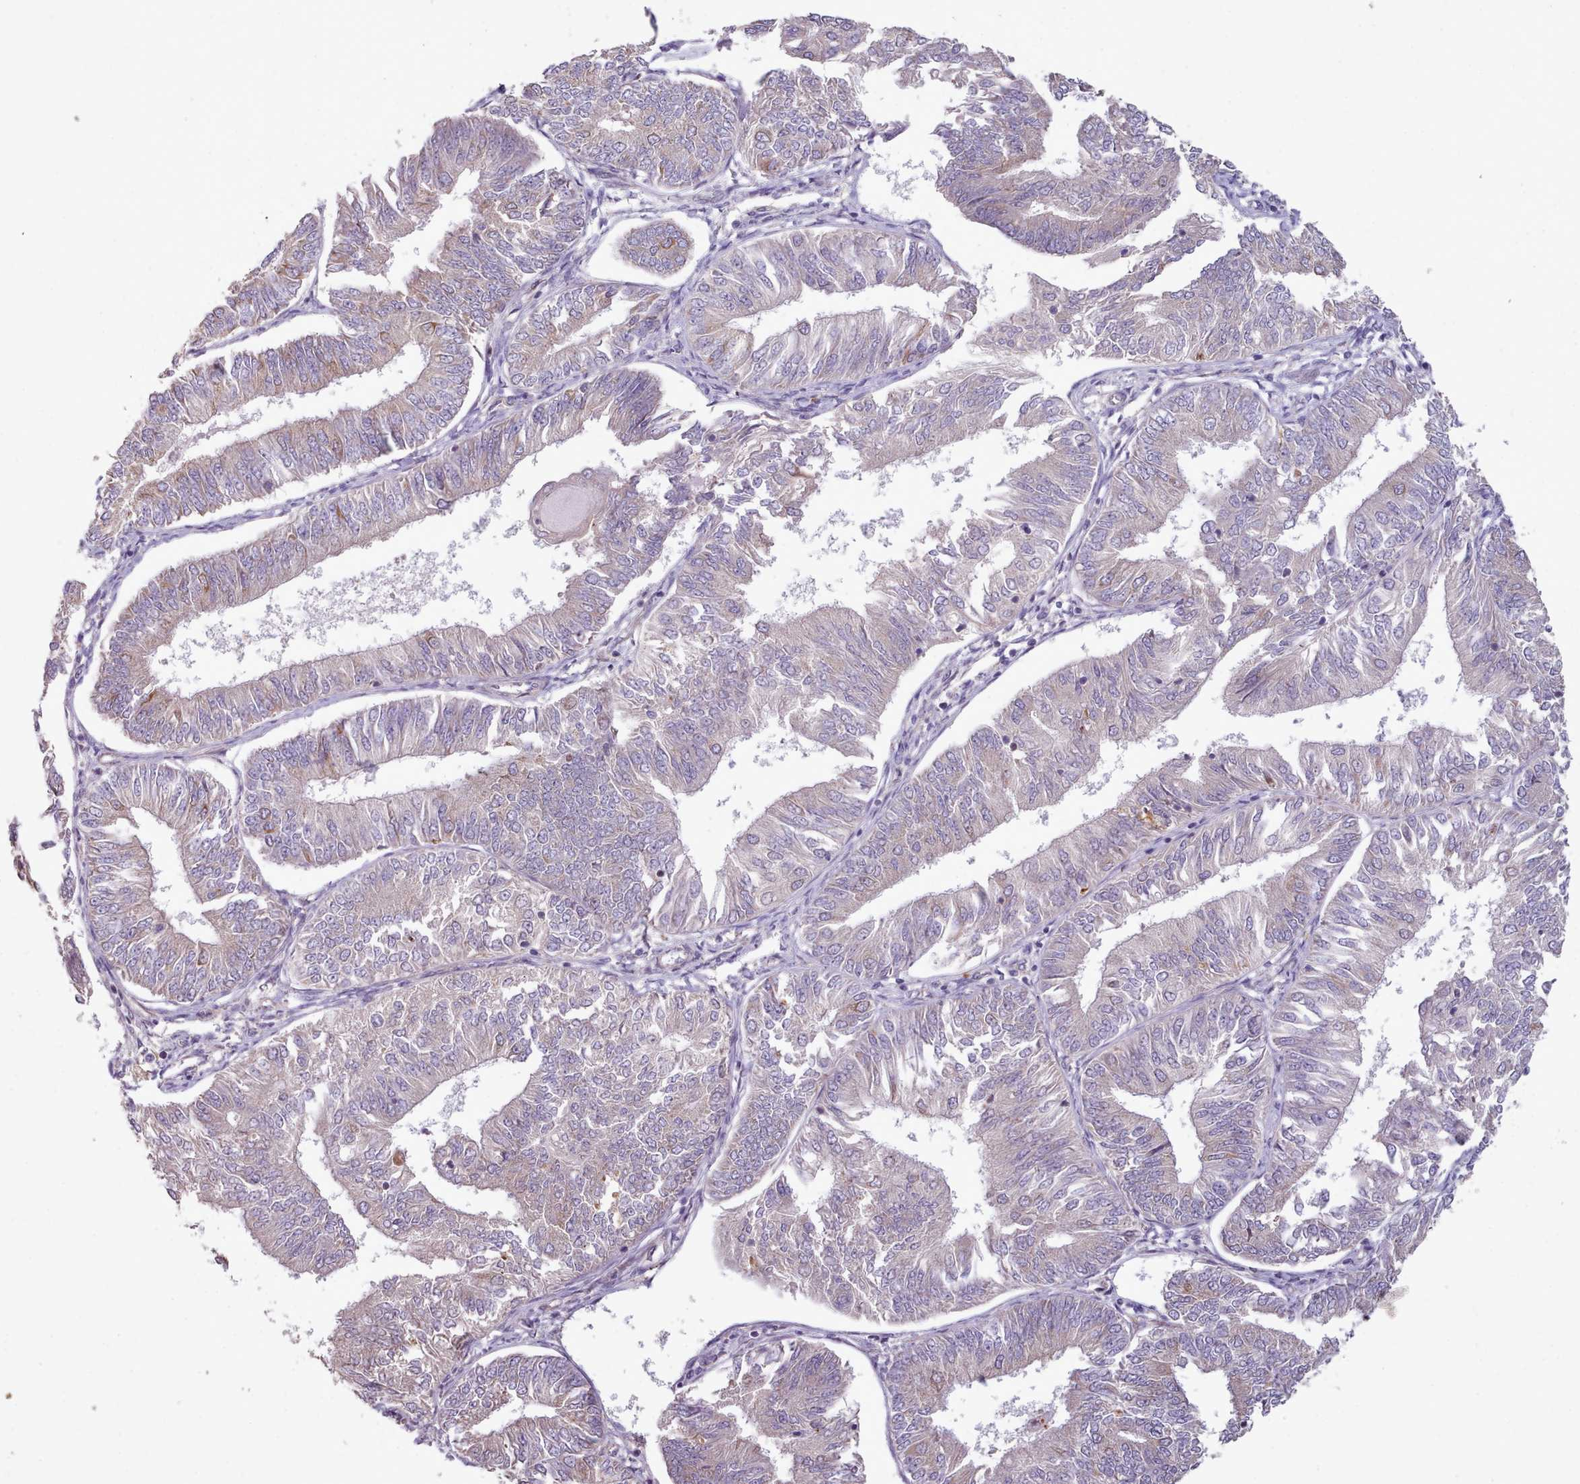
{"staining": {"intensity": "negative", "quantity": "none", "location": "none"}, "tissue": "endometrial cancer", "cell_type": "Tumor cells", "image_type": "cancer", "snomed": [{"axis": "morphology", "description": "Adenocarcinoma, NOS"}, {"axis": "topography", "description": "Endometrium"}], "caption": "A histopathology image of human endometrial cancer (adenocarcinoma) is negative for staining in tumor cells.", "gene": "DPF1", "patient": {"sex": "female", "age": 58}}